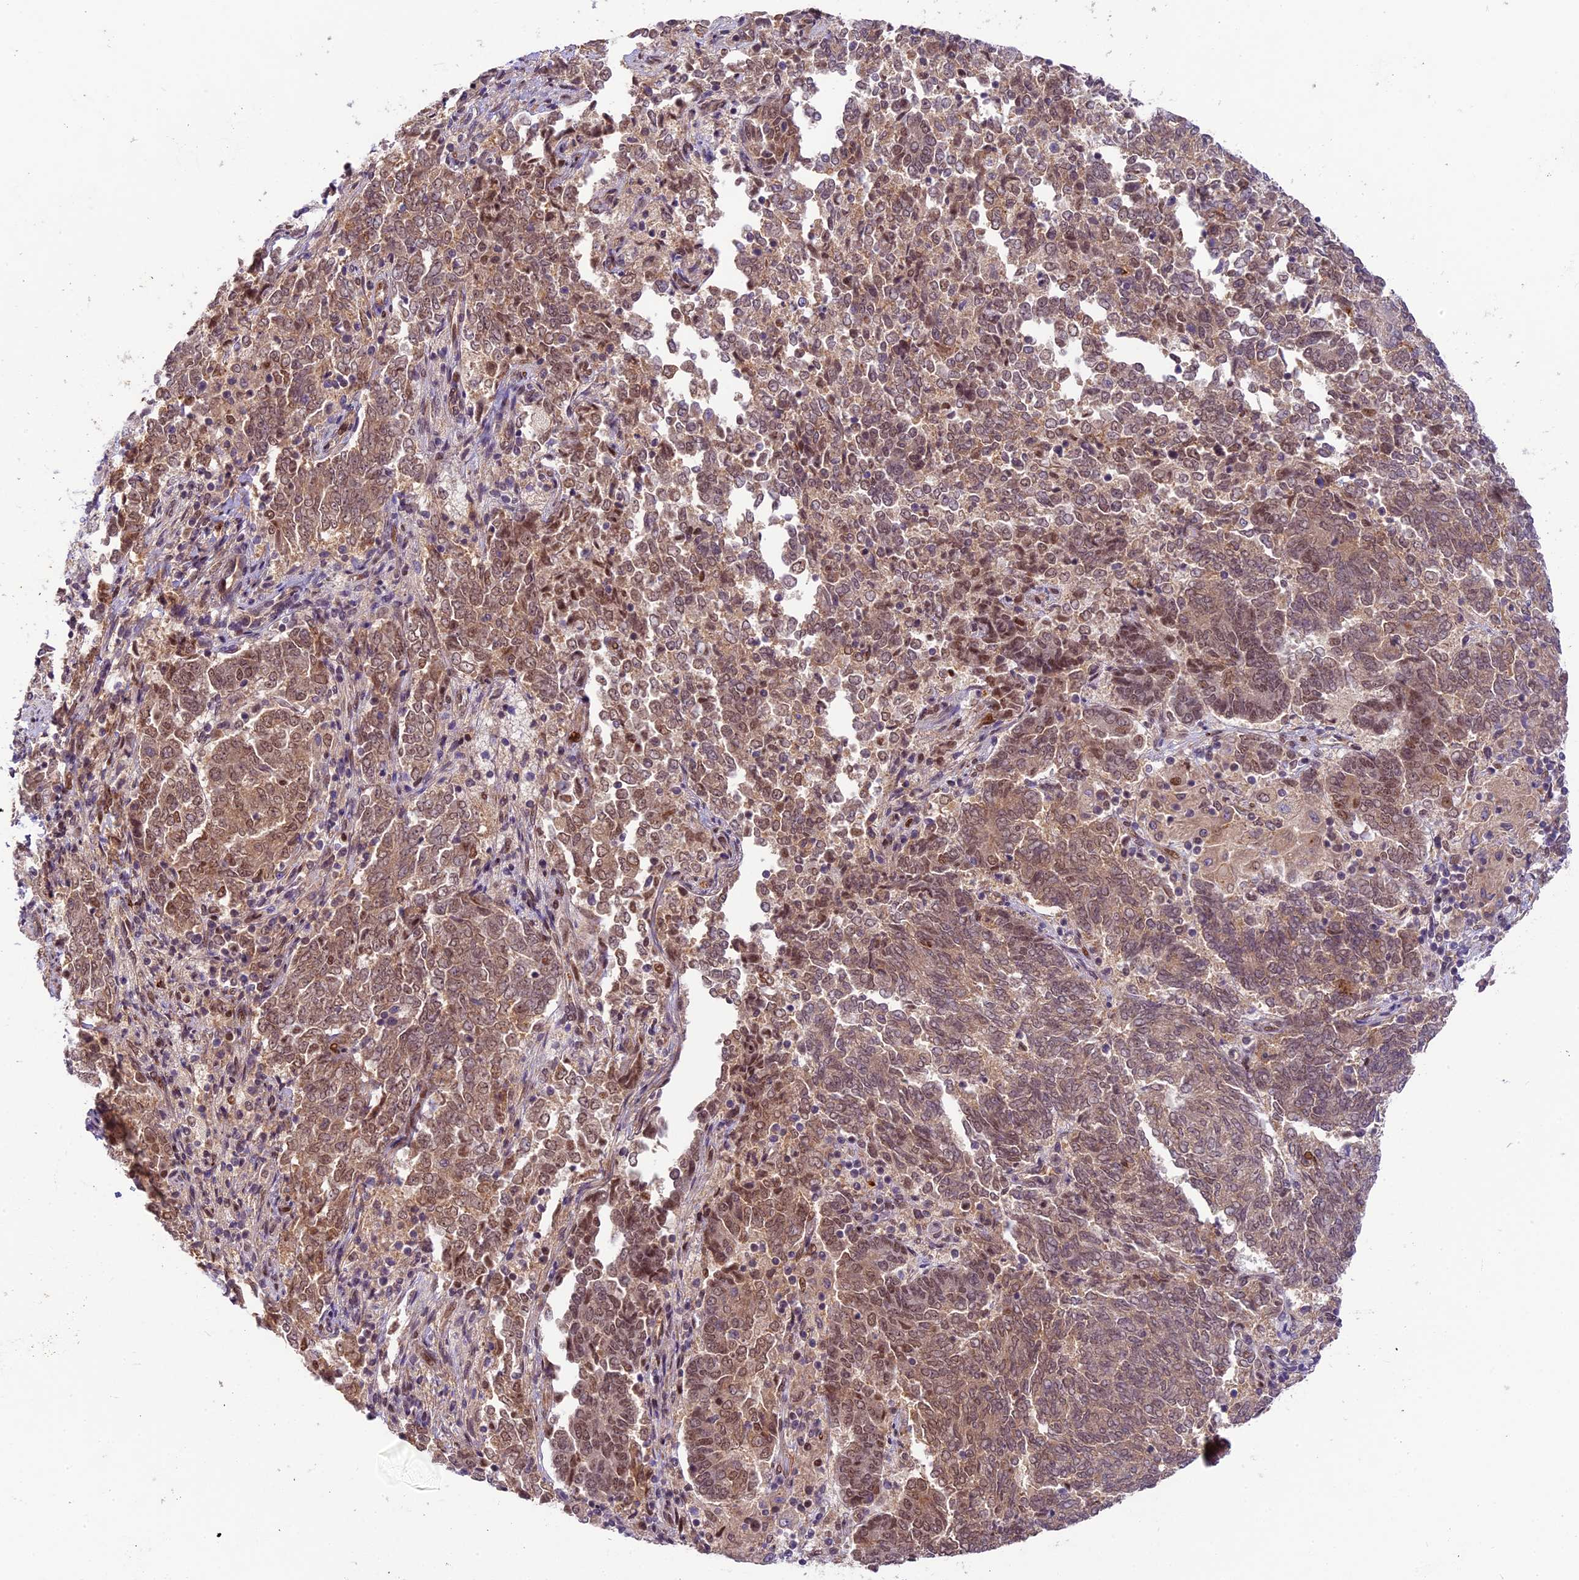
{"staining": {"intensity": "moderate", "quantity": ">75%", "location": "nuclear"}, "tissue": "endometrial cancer", "cell_type": "Tumor cells", "image_type": "cancer", "snomed": [{"axis": "morphology", "description": "Adenocarcinoma, NOS"}, {"axis": "topography", "description": "Endometrium"}], "caption": "The histopathology image shows immunohistochemical staining of endometrial adenocarcinoma. There is moderate nuclear staining is appreciated in about >75% of tumor cells.", "gene": "NEK8", "patient": {"sex": "female", "age": 80}}